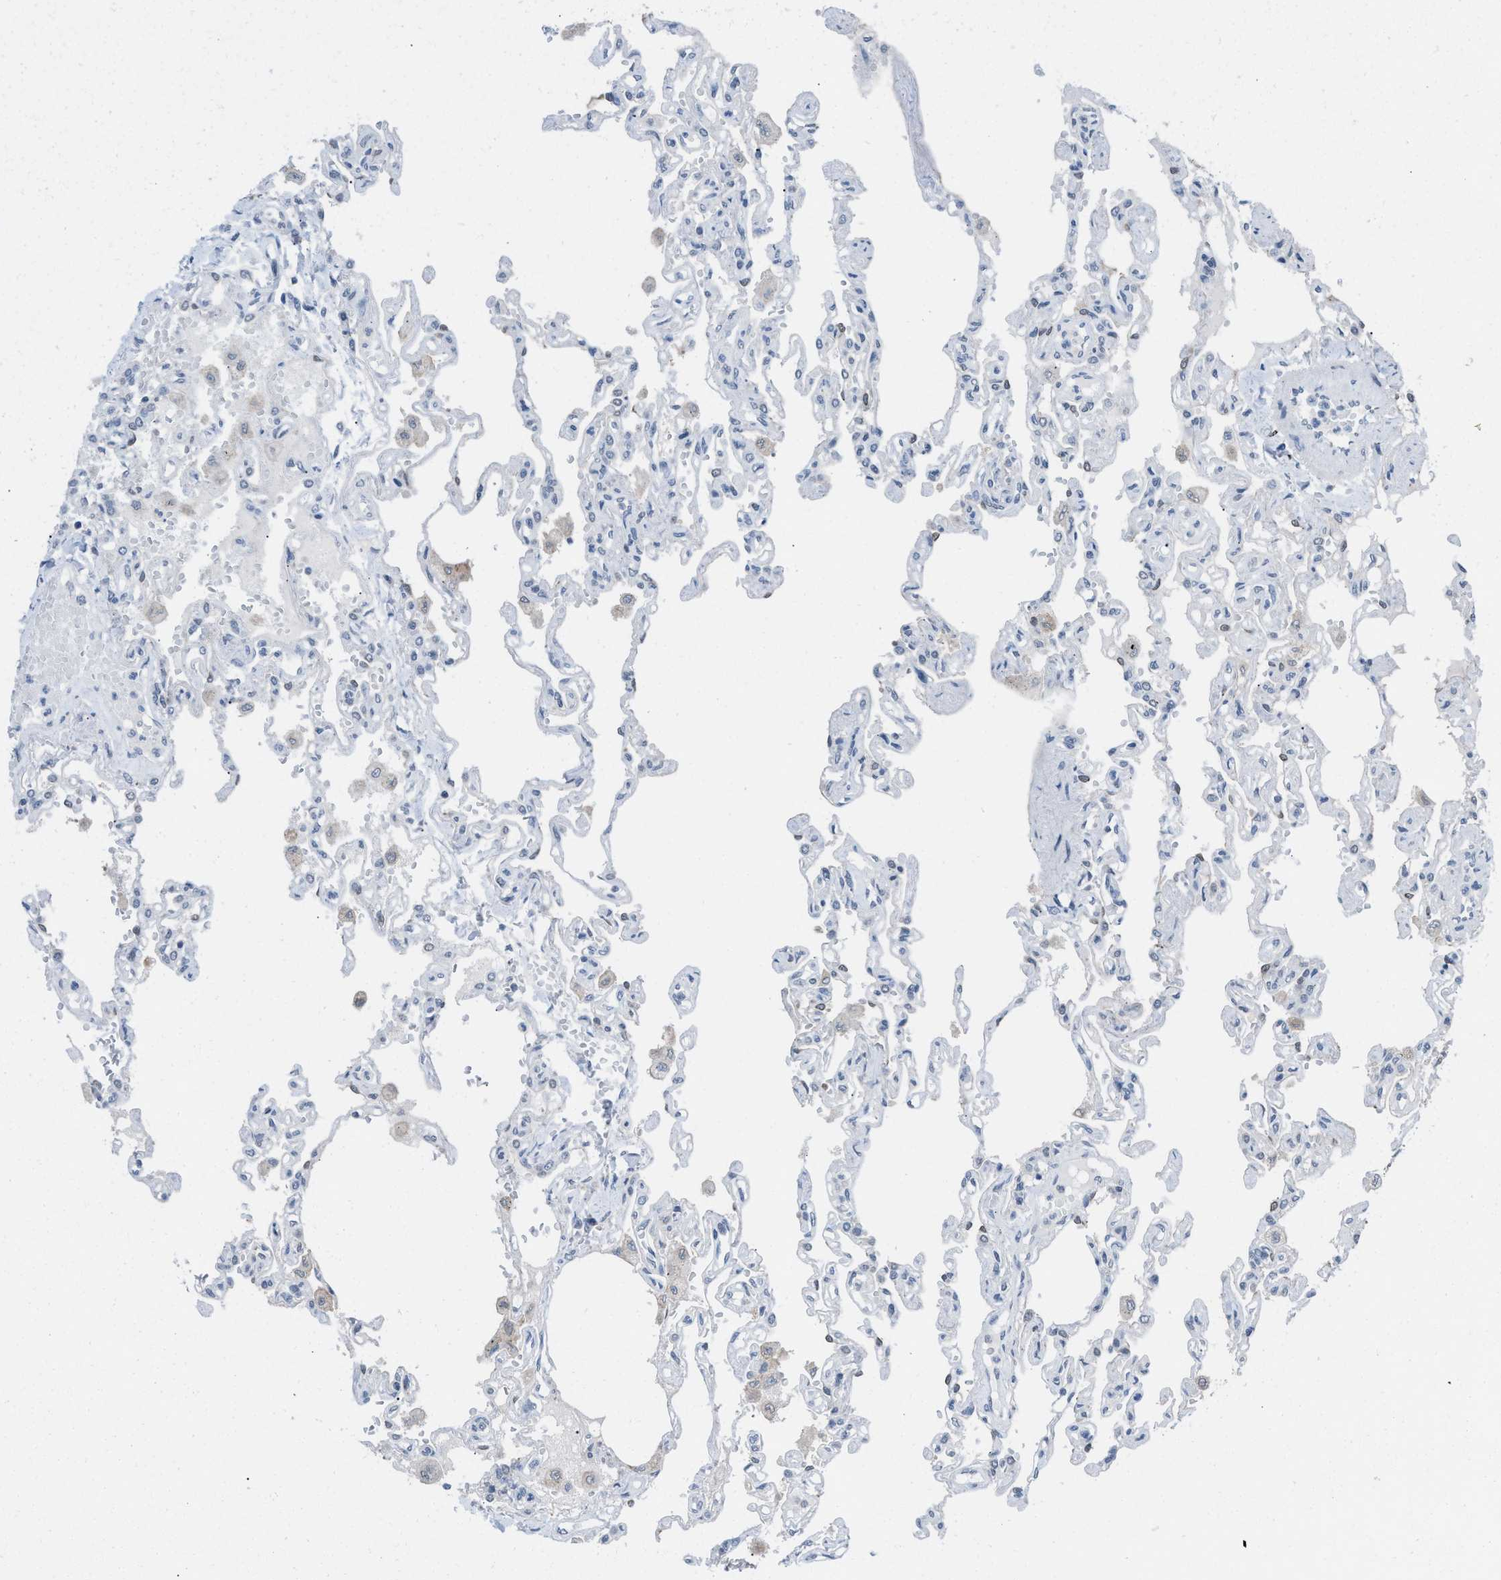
{"staining": {"intensity": "negative", "quantity": "none", "location": "none"}, "tissue": "lung", "cell_type": "Alveolar cells", "image_type": "normal", "snomed": [{"axis": "morphology", "description": "Normal tissue, NOS"}, {"axis": "topography", "description": "Lung"}], "caption": "Immunohistochemical staining of benign human lung shows no significant expression in alveolar cells. Brightfield microscopy of IHC stained with DAB (3,3'-diaminobenzidine) (brown) and hematoxylin (blue), captured at high magnification.", "gene": "ANAPC11", "patient": {"sex": "male", "age": 21}}